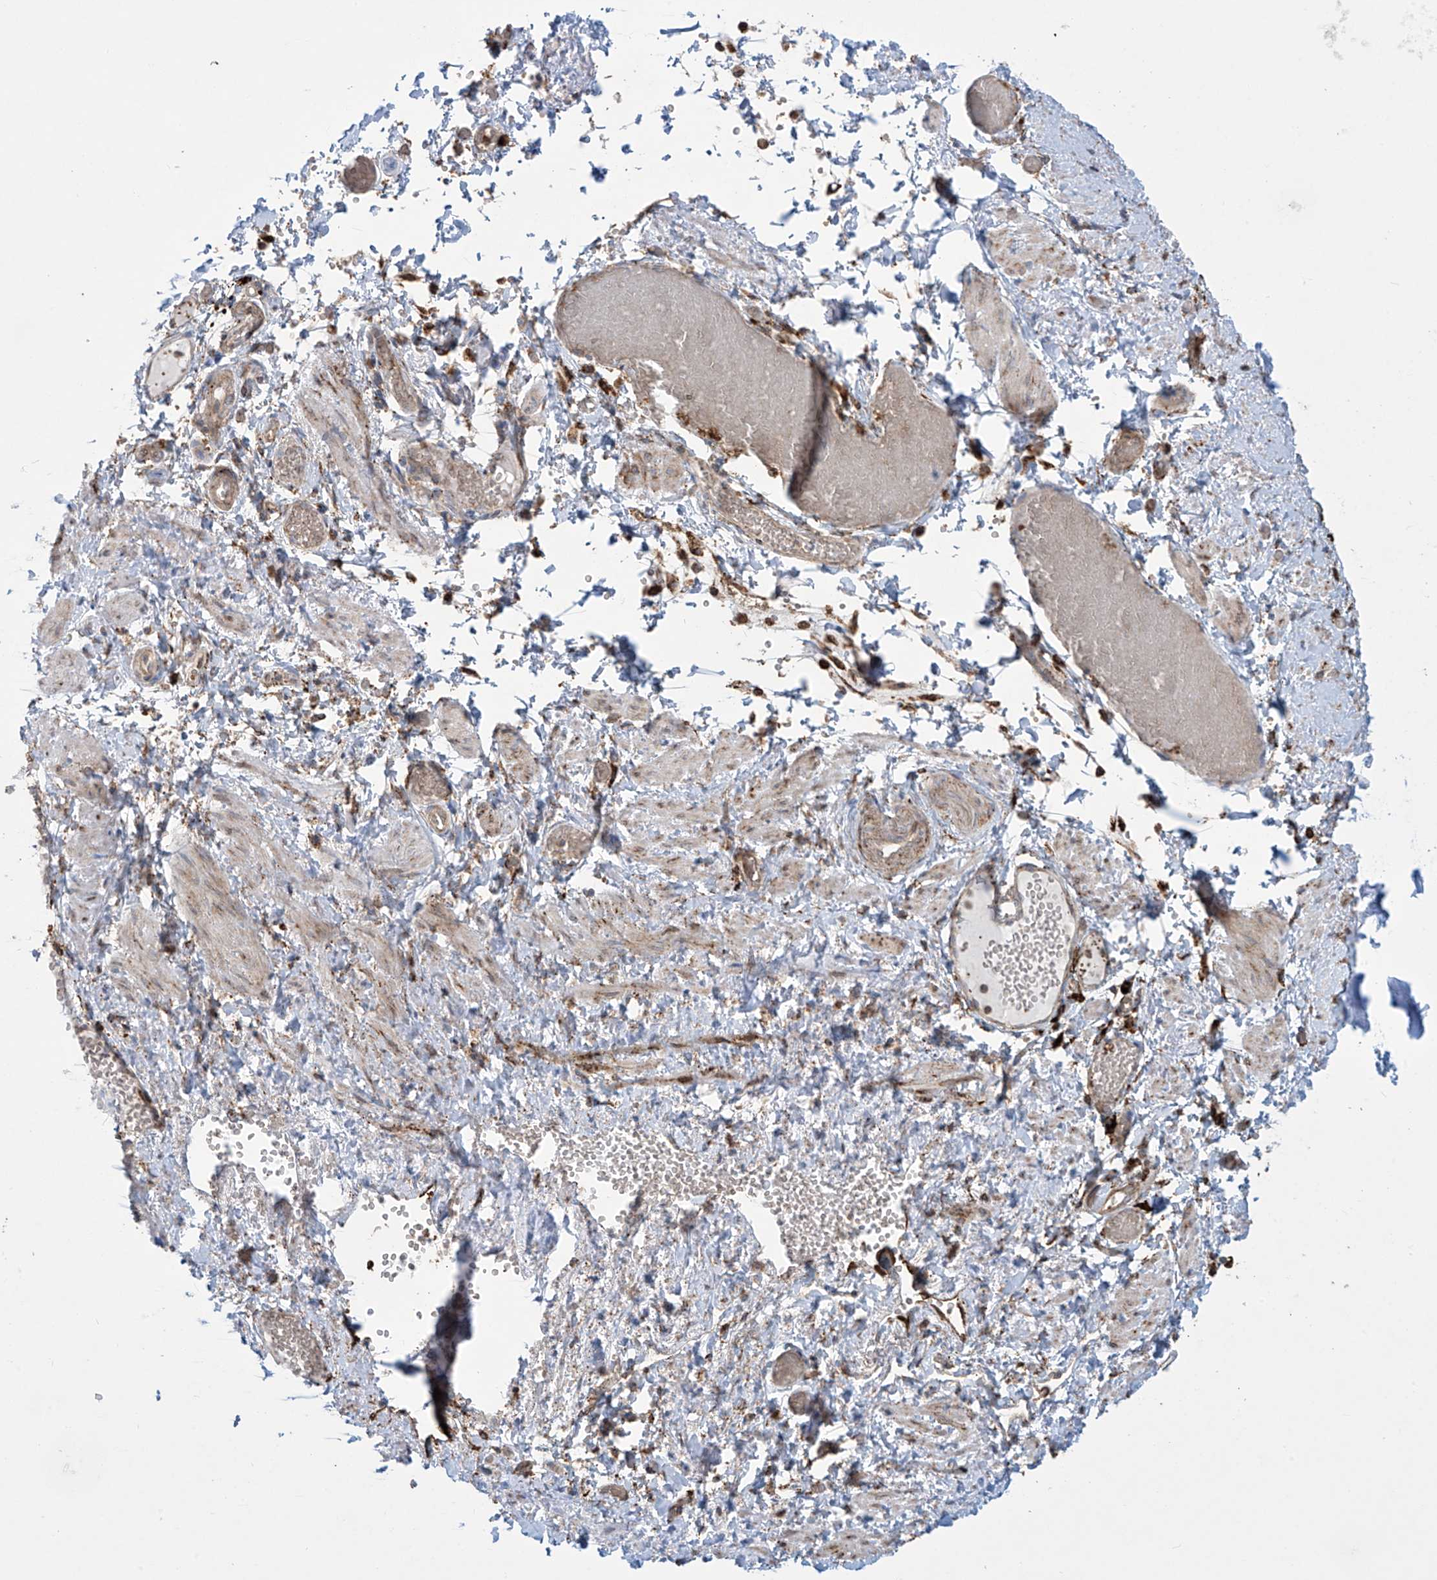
{"staining": {"intensity": "negative", "quantity": "none", "location": "none"}, "tissue": "adipose tissue", "cell_type": "Adipocytes", "image_type": "normal", "snomed": [{"axis": "morphology", "description": "Normal tissue, NOS"}, {"axis": "topography", "description": "Smooth muscle"}, {"axis": "topography", "description": "Peripheral nerve tissue"}], "caption": "Immunohistochemistry (IHC) photomicrograph of benign human adipose tissue stained for a protein (brown), which displays no staining in adipocytes.", "gene": "MX1", "patient": {"sex": "female", "age": 39}}